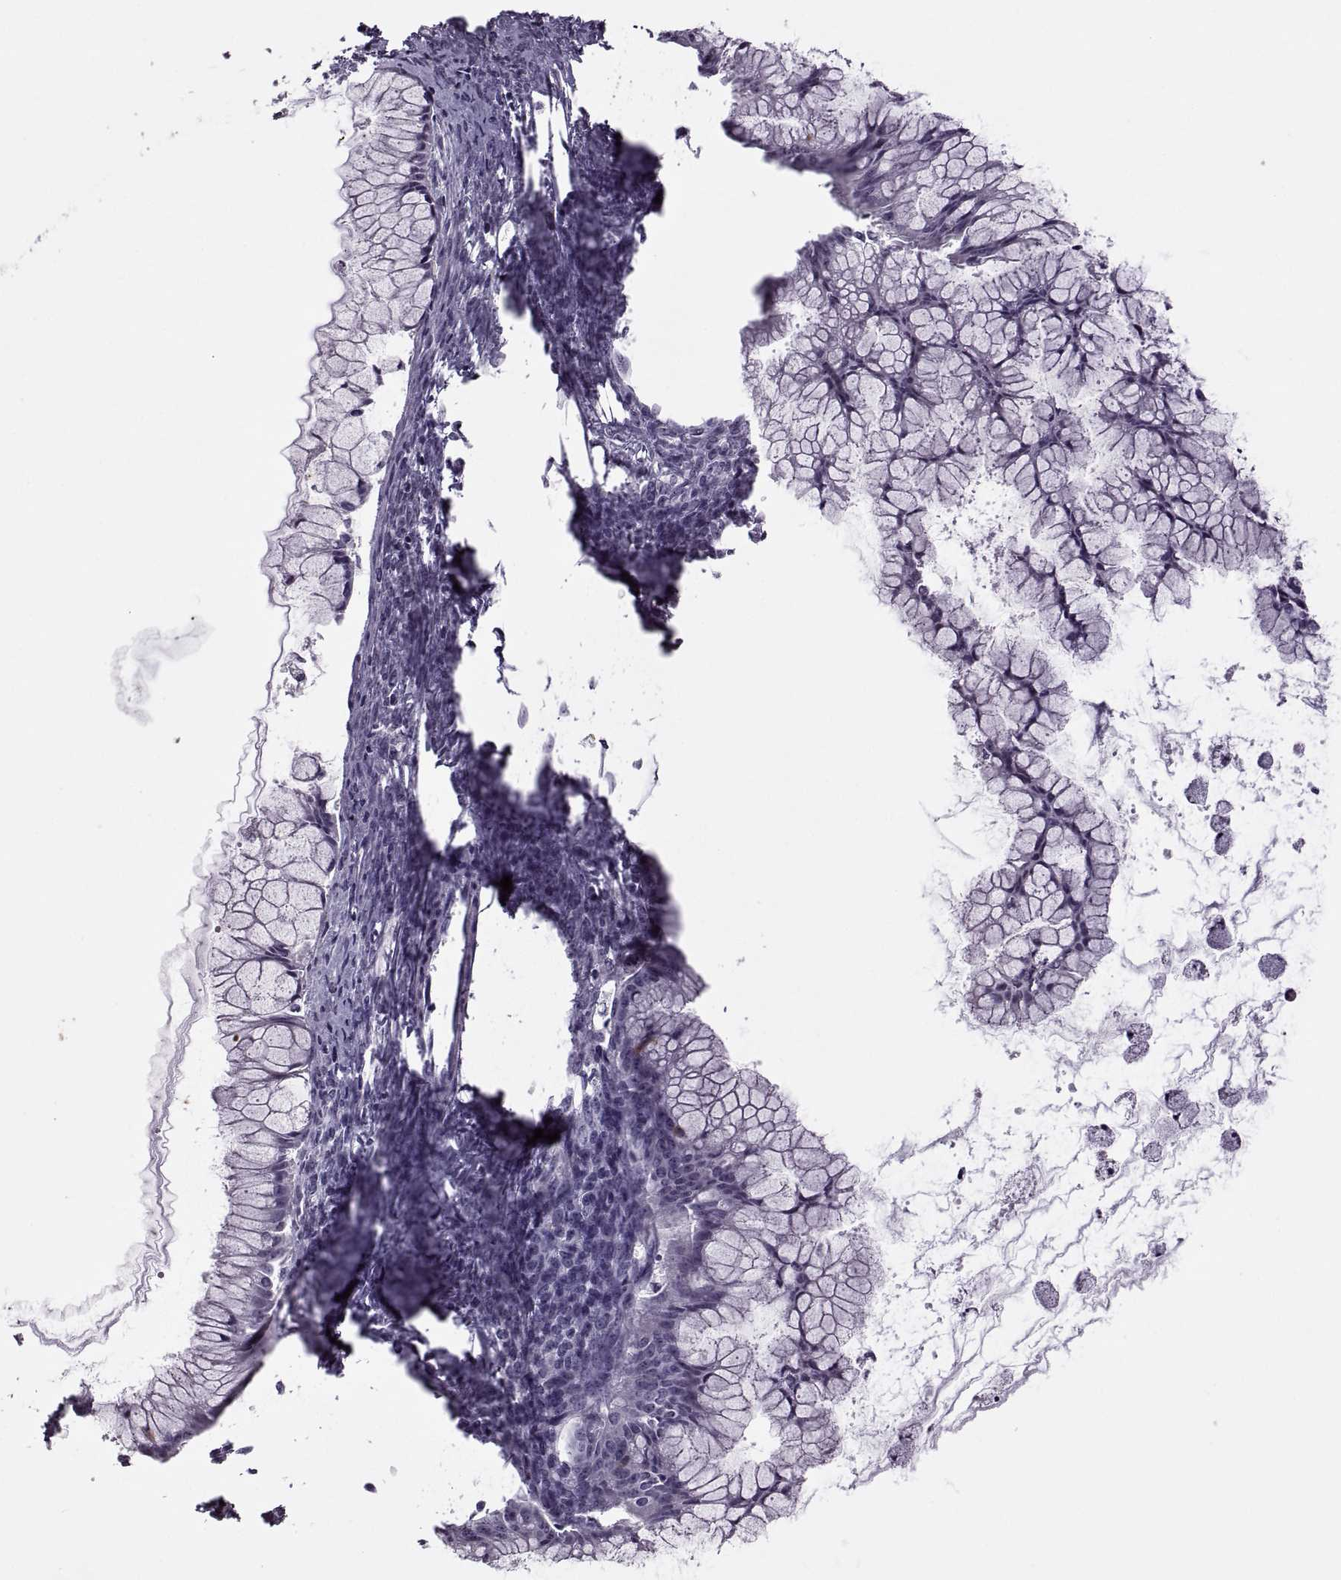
{"staining": {"intensity": "negative", "quantity": "none", "location": "none"}, "tissue": "ovarian cancer", "cell_type": "Tumor cells", "image_type": "cancer", "snomed": [{"axis": "morphology", "description": "Cystadenocarcinoma, mucinous, NOS"}, {"axis": "topography", "description": "Ovary"}], "caption": "Human ovarian cancer stained for a protein using IHC reveals no staining in tumor cells.", "gene": "OTP", "patient": {"sex": "female", "age": 41}}